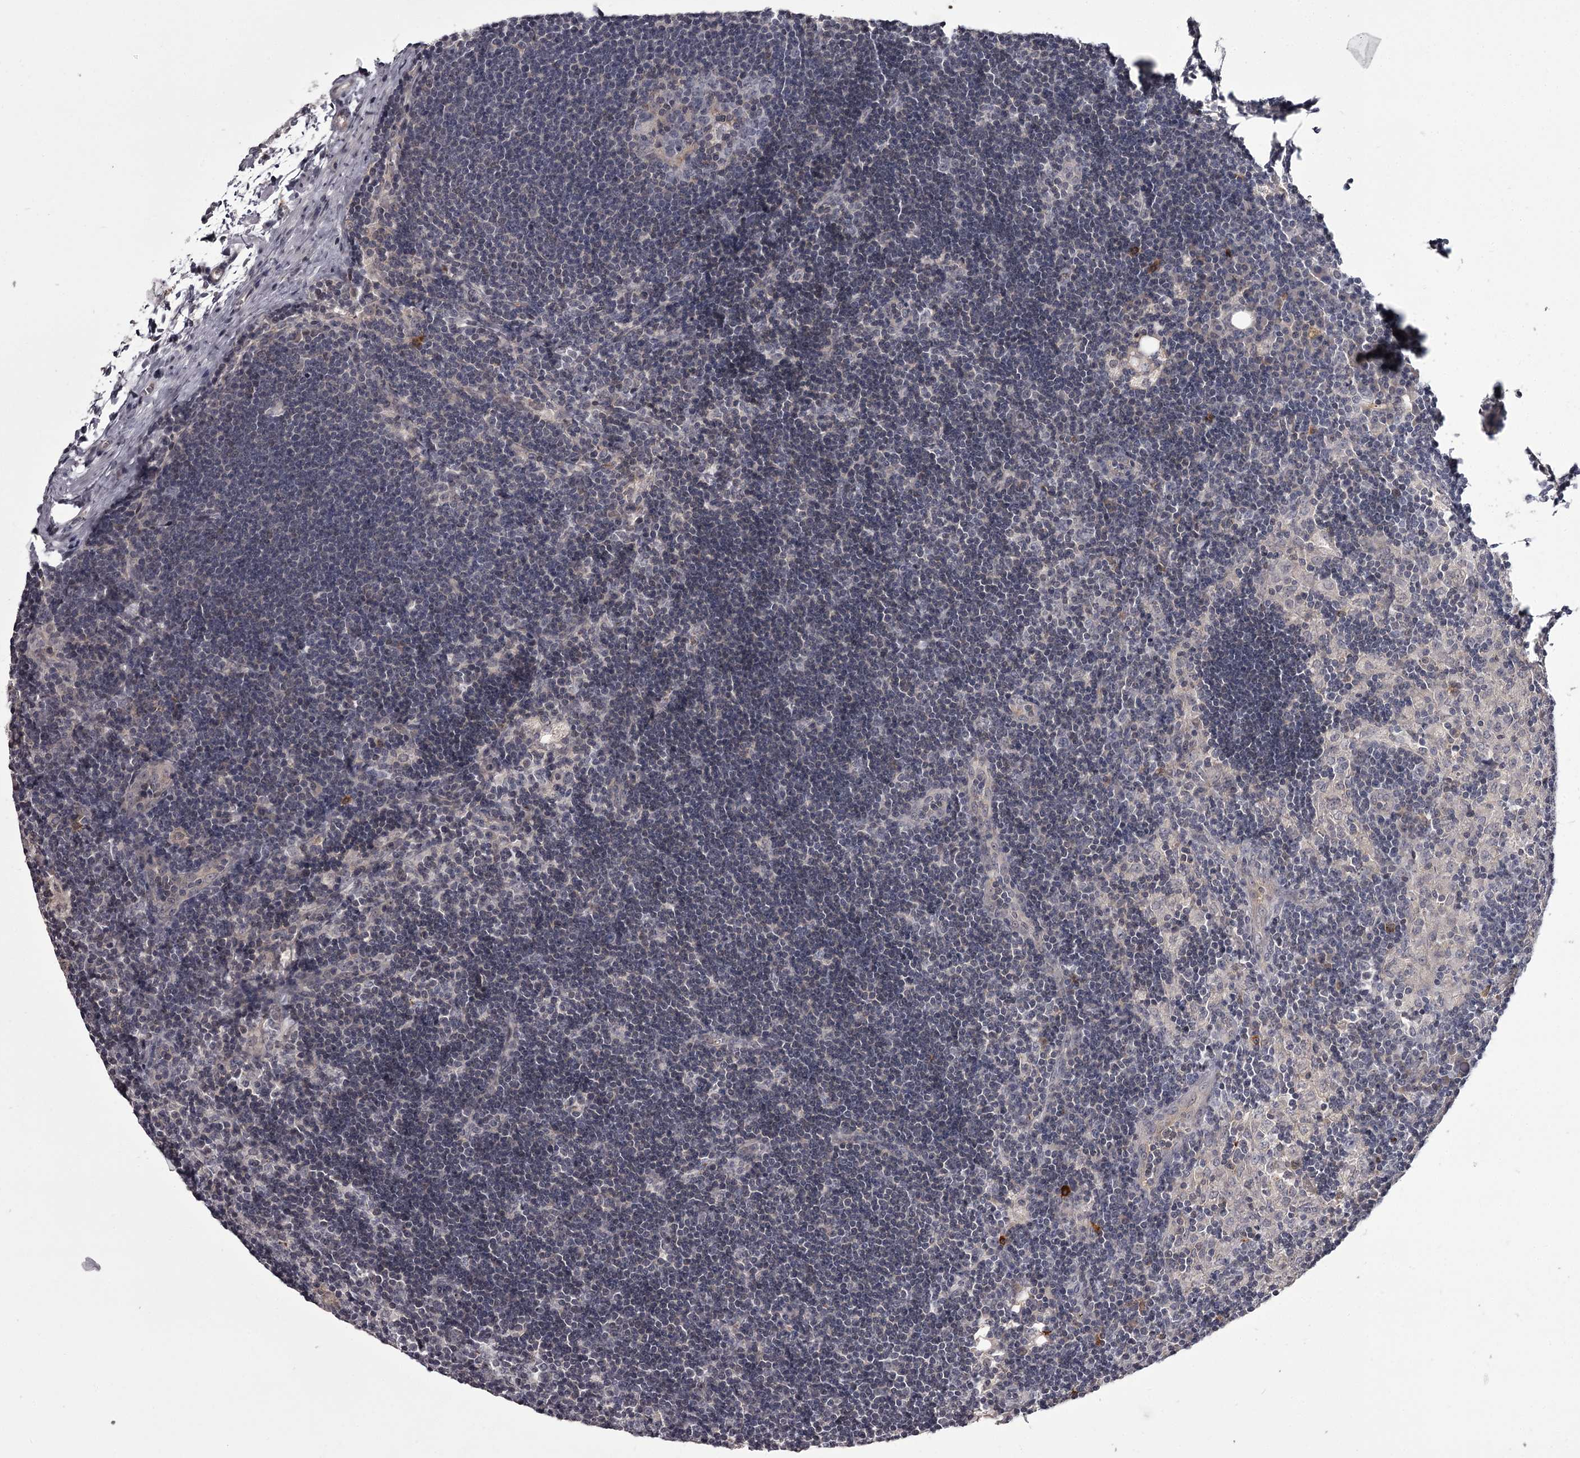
{"staining": {"intensity": "negative", "quantity": "none", "location": "none"}, "tissue": "lymph node", "cell_type": "Germinal center cells", "image_type": "normal", "snomed": [{"axis": "morphology", "description": "Normal tissue, NOS"}, {"axis": "topography", "description": "Lymph node"}], "caption": "Germinal center cells are negative for brown protein staining in benign lymph node. (IHC, brightfield microscopy, high magnification).", "gene": "CCDC92", "patient": {"sex": "male", "age": 24}}